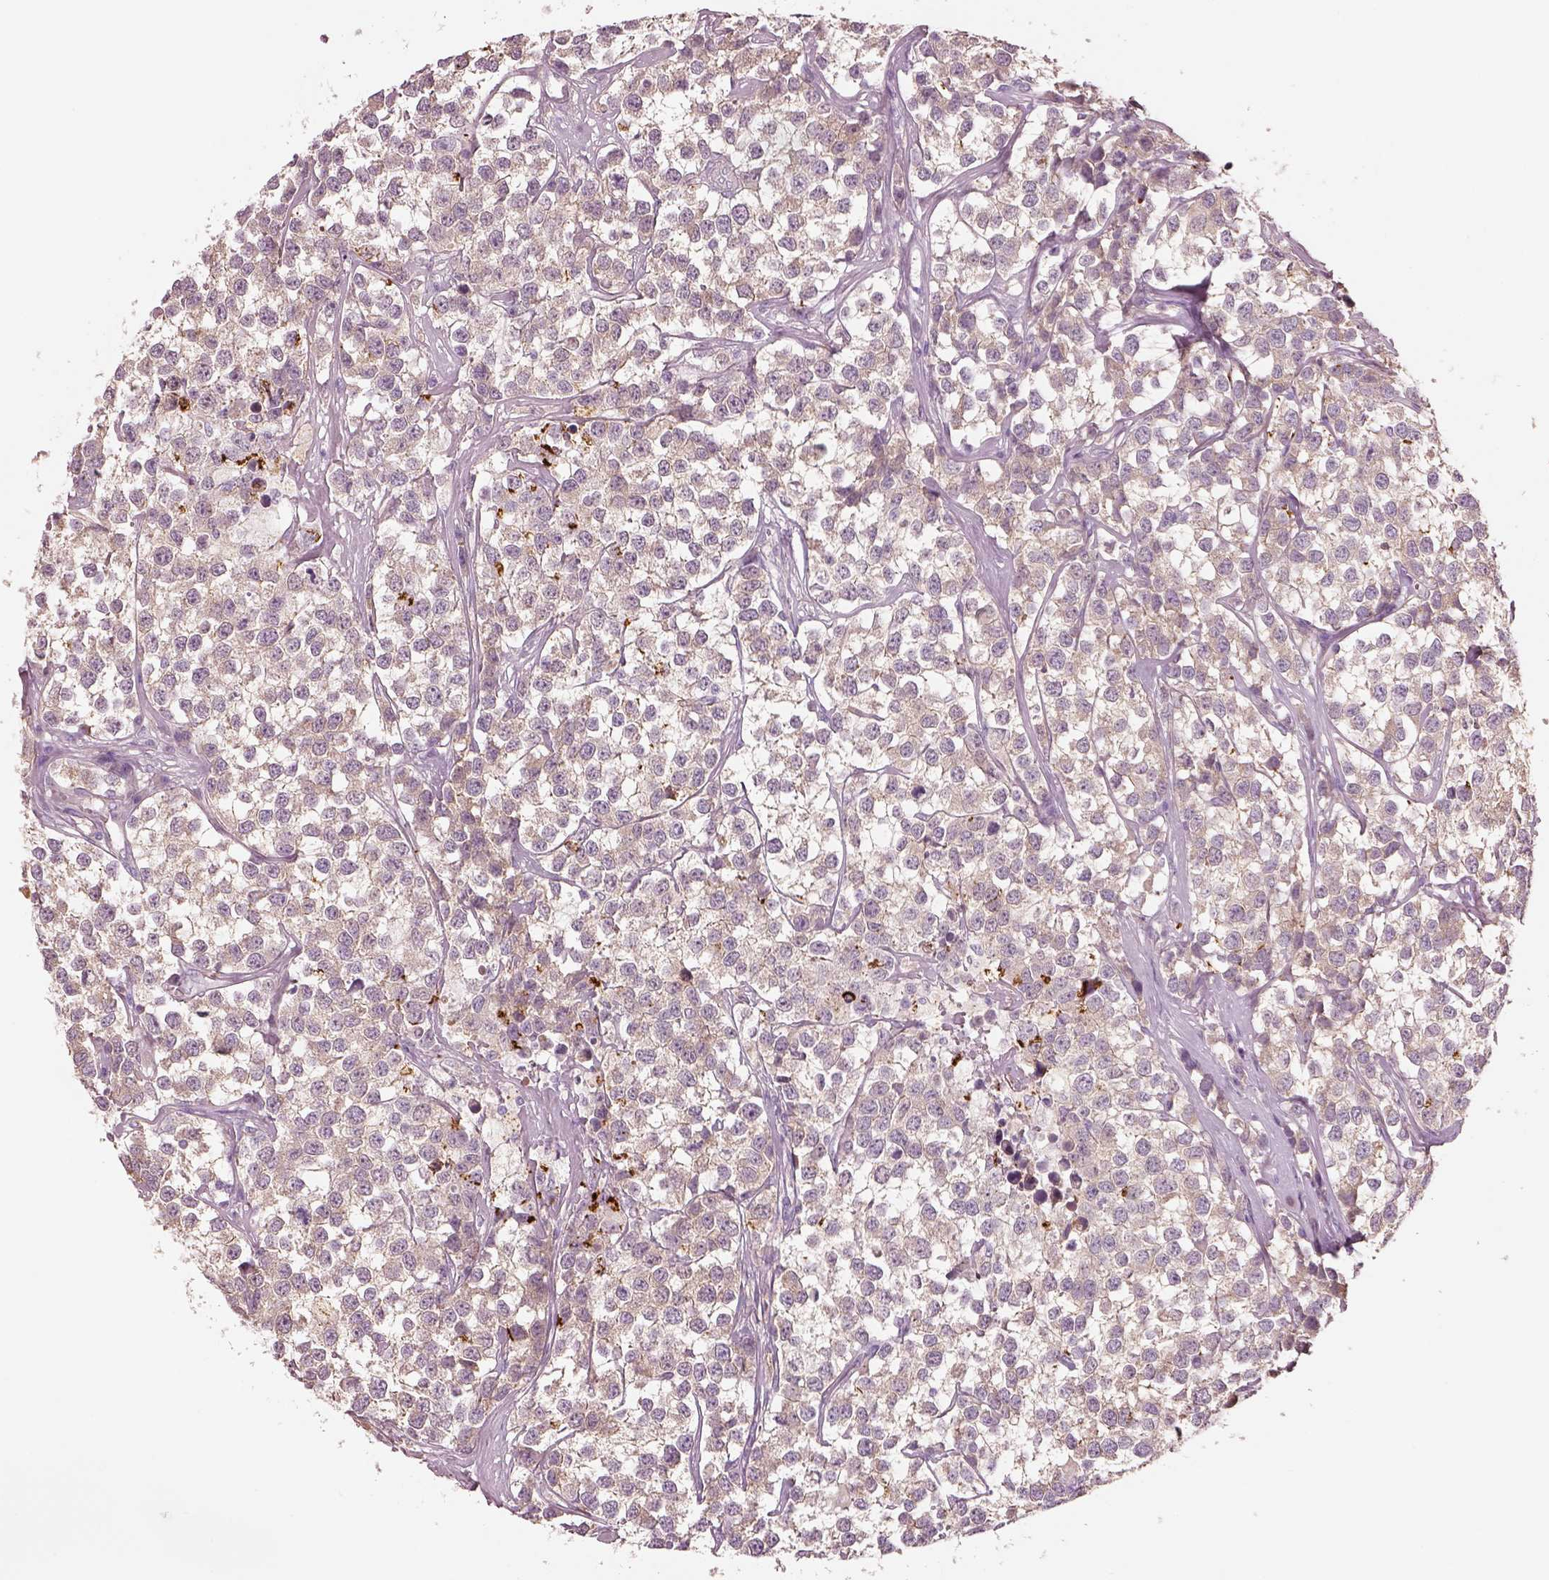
{"staining": {"intensity": "negative", "quantity": "none", "location": "none"}, "tissue": "testis cancer", "cell_type": "Tumor cells", "image_type": "cancer", "snomed": [{"axis": "morphology", "description": "Seminoma, NOS"}, {"axis": "topography", "description": "Testis"}], "caption": "Testis cancer (seminoma) was stained to show a protein in brown. There is no significant positivity in tumor cells.", "gene": "ELSPBP1", "patient": {"sex": "male", "age": 59}}